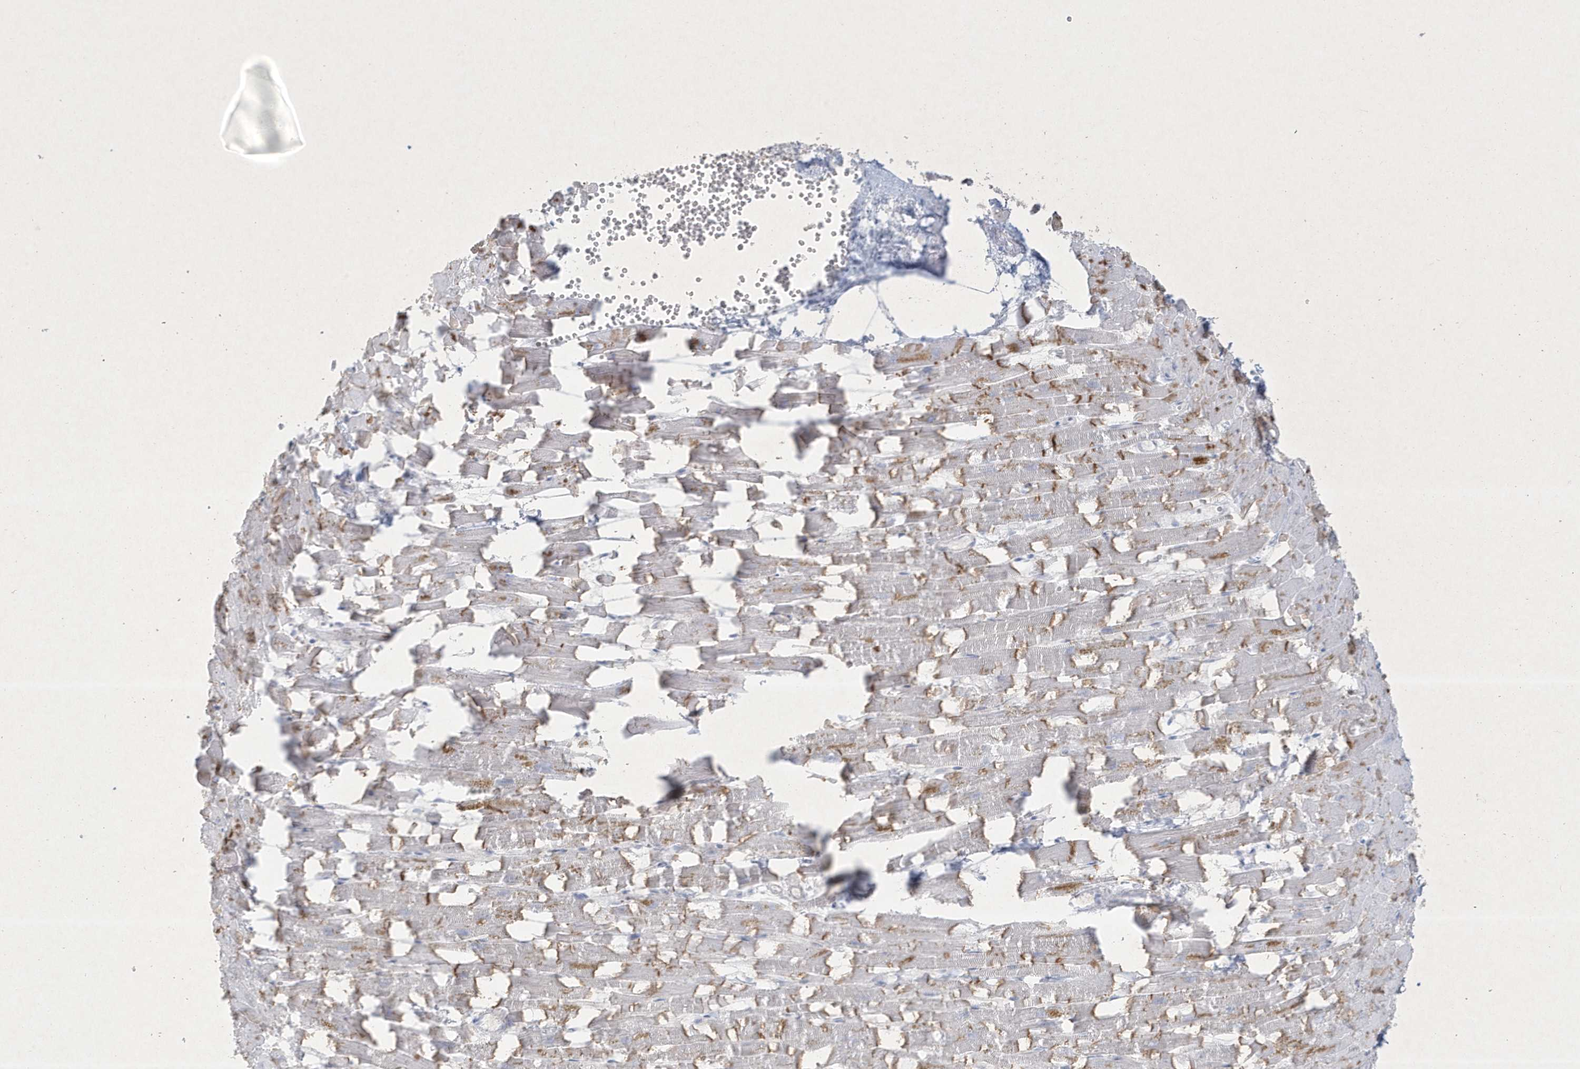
{"staining": {"intensity": "strong", "quantity": "25%-75%", "location": "cytoplasmic/membranous"}, "tissue": "heart muscle", "cell_type": "Cardiomyocytes", "image_type": "normal", "snomed": [{"axis": "morphology", "description": "Normal tissue, NOS"}, {"axis": "topography", "description": "Heart"}], "caption": "Immunohistochemical staining of normal human heart muscle demonstrates high levels of strong cytoplasmic/membranous expression in about 25%-75% of cardiomyocytes. (Brightfield microscopy of DAB IHC at high magnification).", "gene": "CCDC24", "patient": {"sex": "female", "age": 64}}